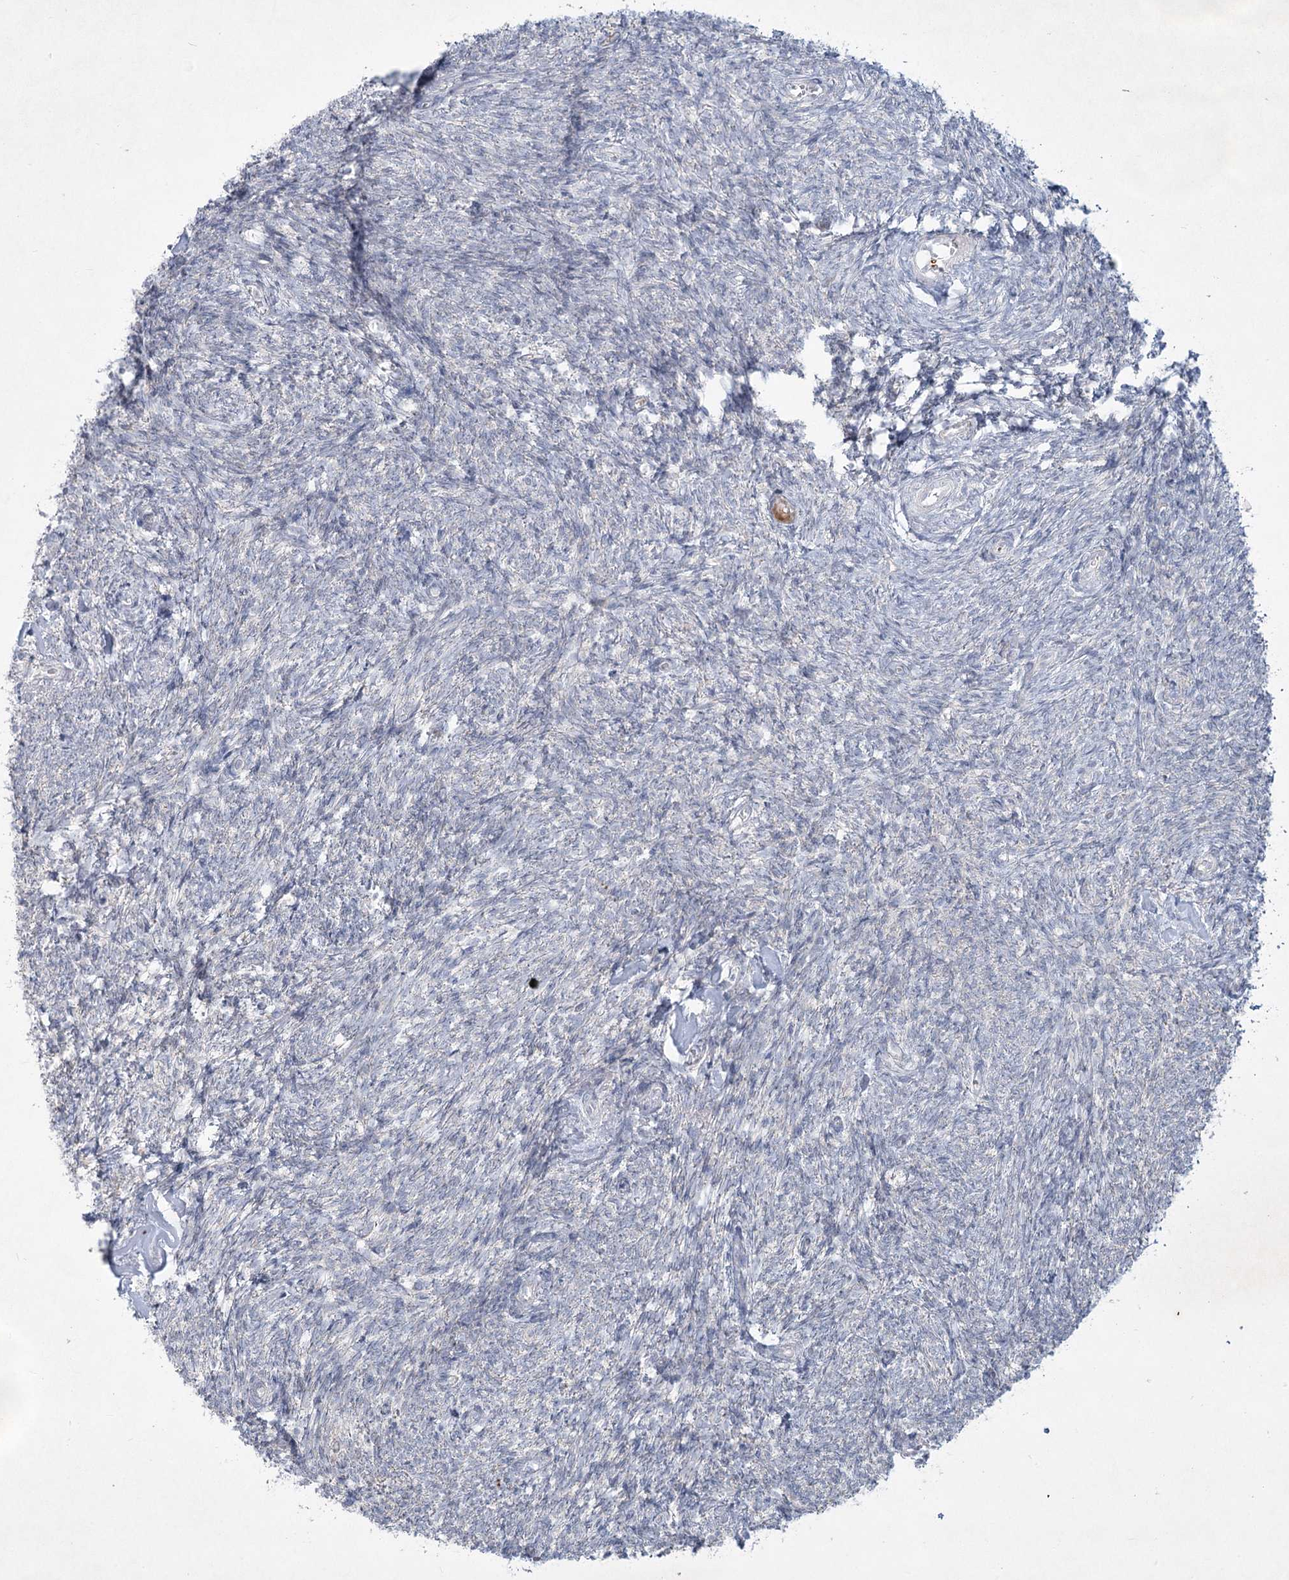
{"staining": {"intensity": "negative", "quantity": "none", "location": "none"}, "tissue": "ovary", "cell_type": "Ovarian stroma cells", "image_type": "normal", "snomed": [{"axis": "morphology", "description": "Normal tissue, NOS"}, {"axis": "topography", "description": "Ovary"}], "caption": "A high-resolution histopathology image shows immunohistochemistry staining of unremarkable ovary, which demonstrates no significant positivity in ovarian stroma cells.", "gene": "PLA2G12A", "patient": {"sex": "female", "age": 44}}